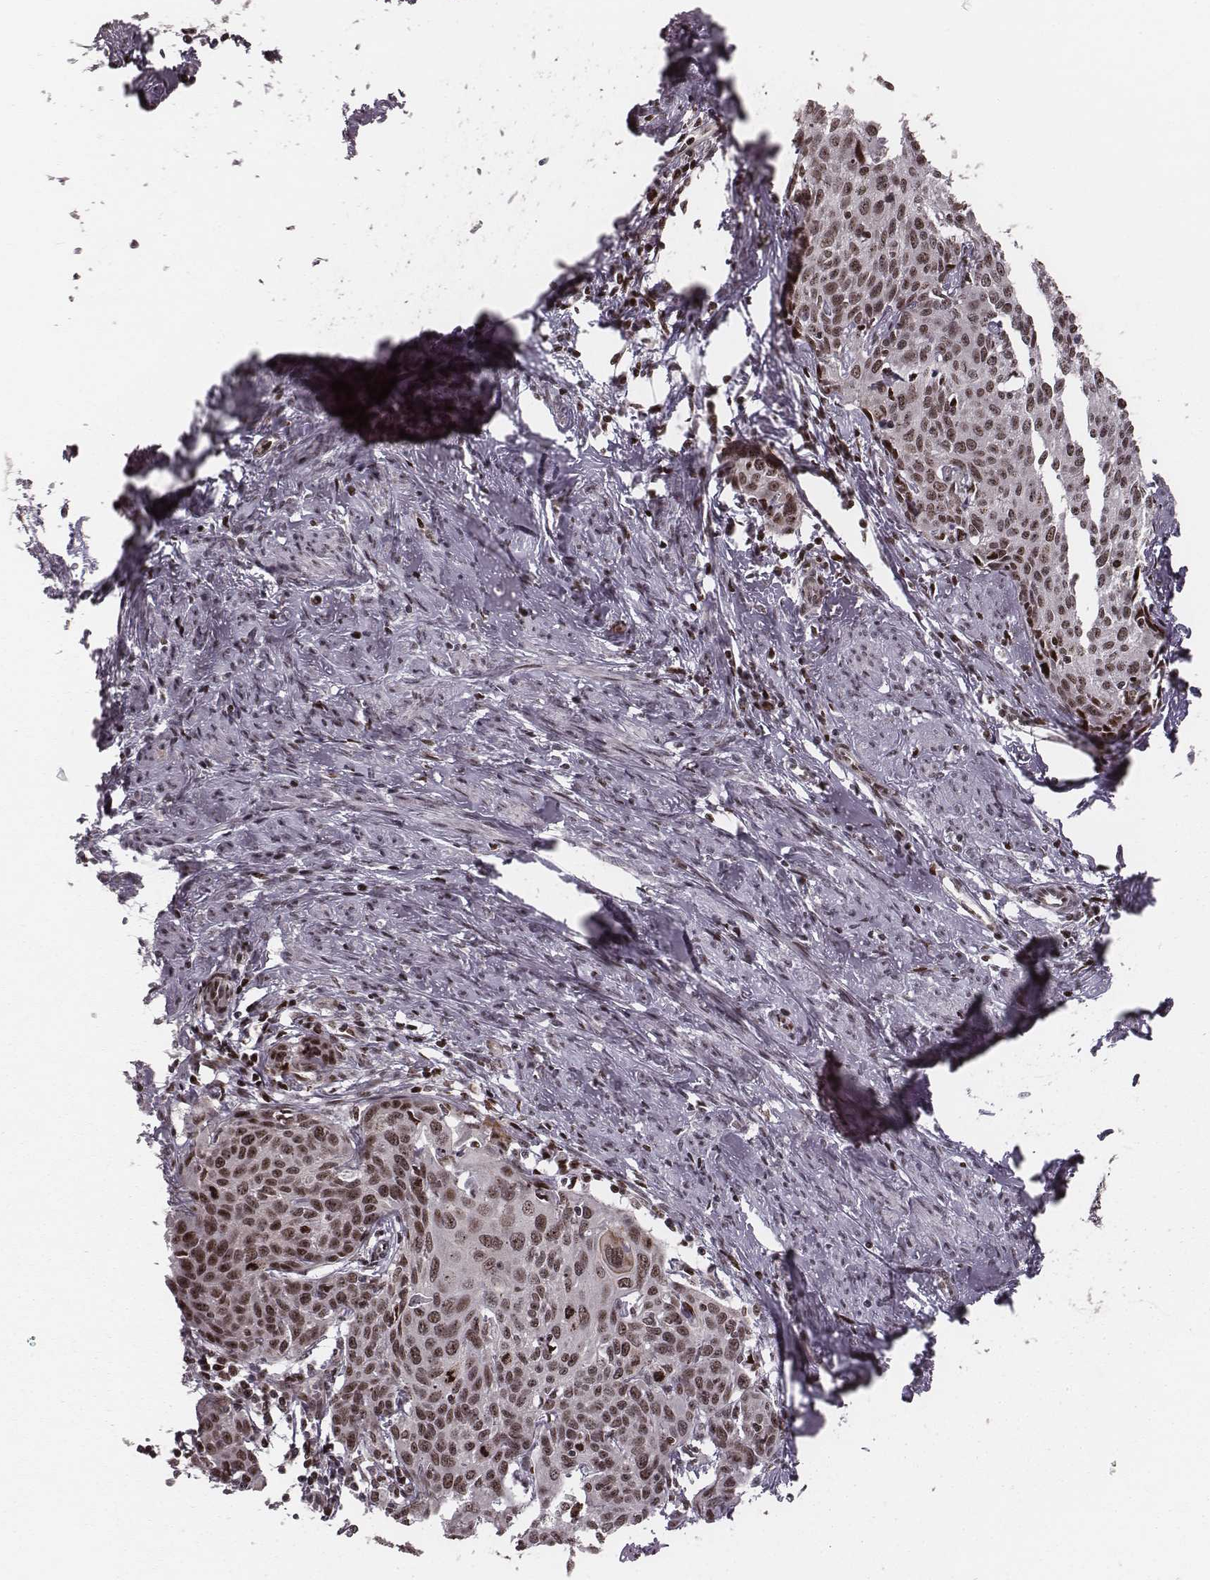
{"staining": {"intensity": "weak", "quantity": ">75%", "location": "nuclear"}, "tissue": "cervical cancer", "cell_type": "Tumor cells", "image_type": "cancer", "snomed": [{"axis": "morphology", "description": "Squamous cell carcinoma, NOS"}, {"axis": "topography", "description": "Cervix"}], "caption": "Squamous cell carcinoma (cervical) stained with IHC demonstrates weak nuclear positivity in approximately >75% of tumor cells.", "gene": "VRK3", "patient": {"sex": "female", "age": 62}}